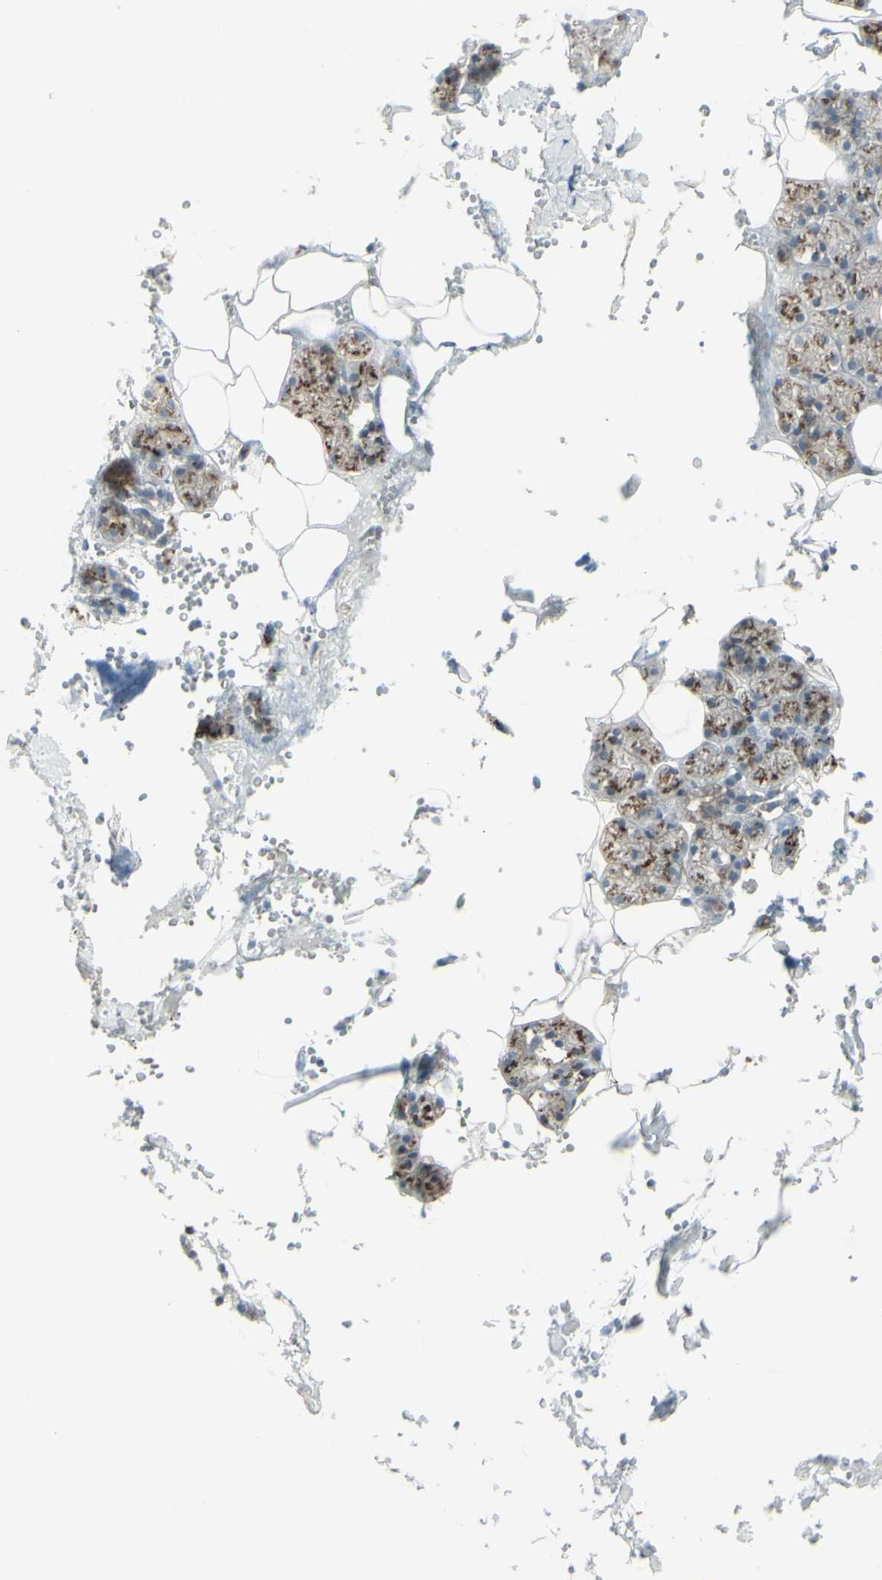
{"staining": {"intensity": "moderate", "quantity": "25%-75%", "location": "cytoplasmic/membranous"}, "tissue": "salivary gland", "cell_type": "Glandular cells", "image_type": "normal", "snomed": [{"axis": "morphology", "description": "Normal tissue, NOS"}, {"axis": "topography", "description": "Salivary gland"}], "caption": "Moderate cytoplasmic/membranous staining for a protein is present in about 25%-75% of glandular cells of benign salivary gland using immunohistochemistry (IHC).", "gene": "GALNT6", "patient": {"sex": "male", "age": 62}}